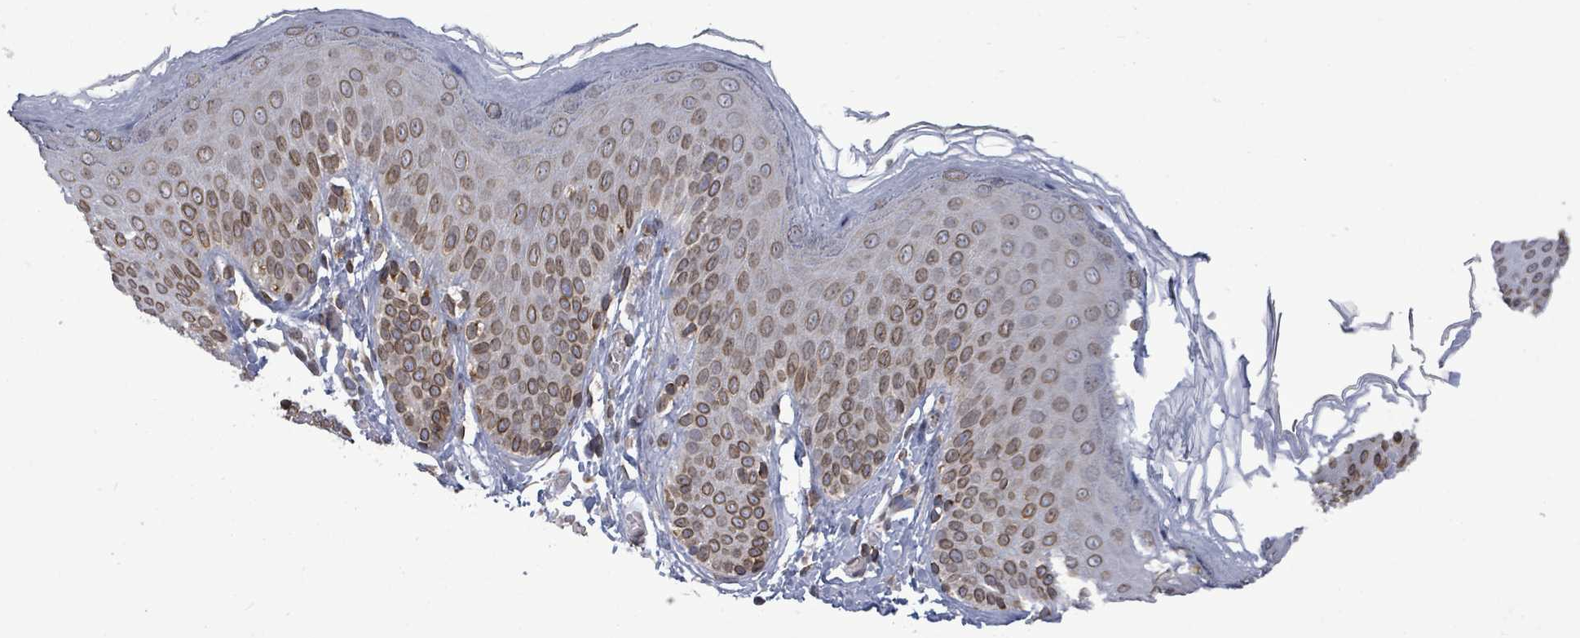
{"staining": {"intensity": "moderate", "quantity": ">75%", "location": "cytoplasmic/membranous,nuclear"}, "tissue": "skin", "cell_type": "Epidermal cells", "image_type": "normal", "snomed": [{"axis": "morphology", "description": "Normal tissue, NOS"}, {"axis": "topography", "description": "Anal"}], "caption": "Moderate cytoplasmic/membranous,nuclear positivity is present in about >75% of epidermal cells in unremarkable skin. (brown staining indicates protein expression, while blue staining denotes nuclei).", "gene": "ARFGAP1", "patient": {"sex": "female", "age": 40}}